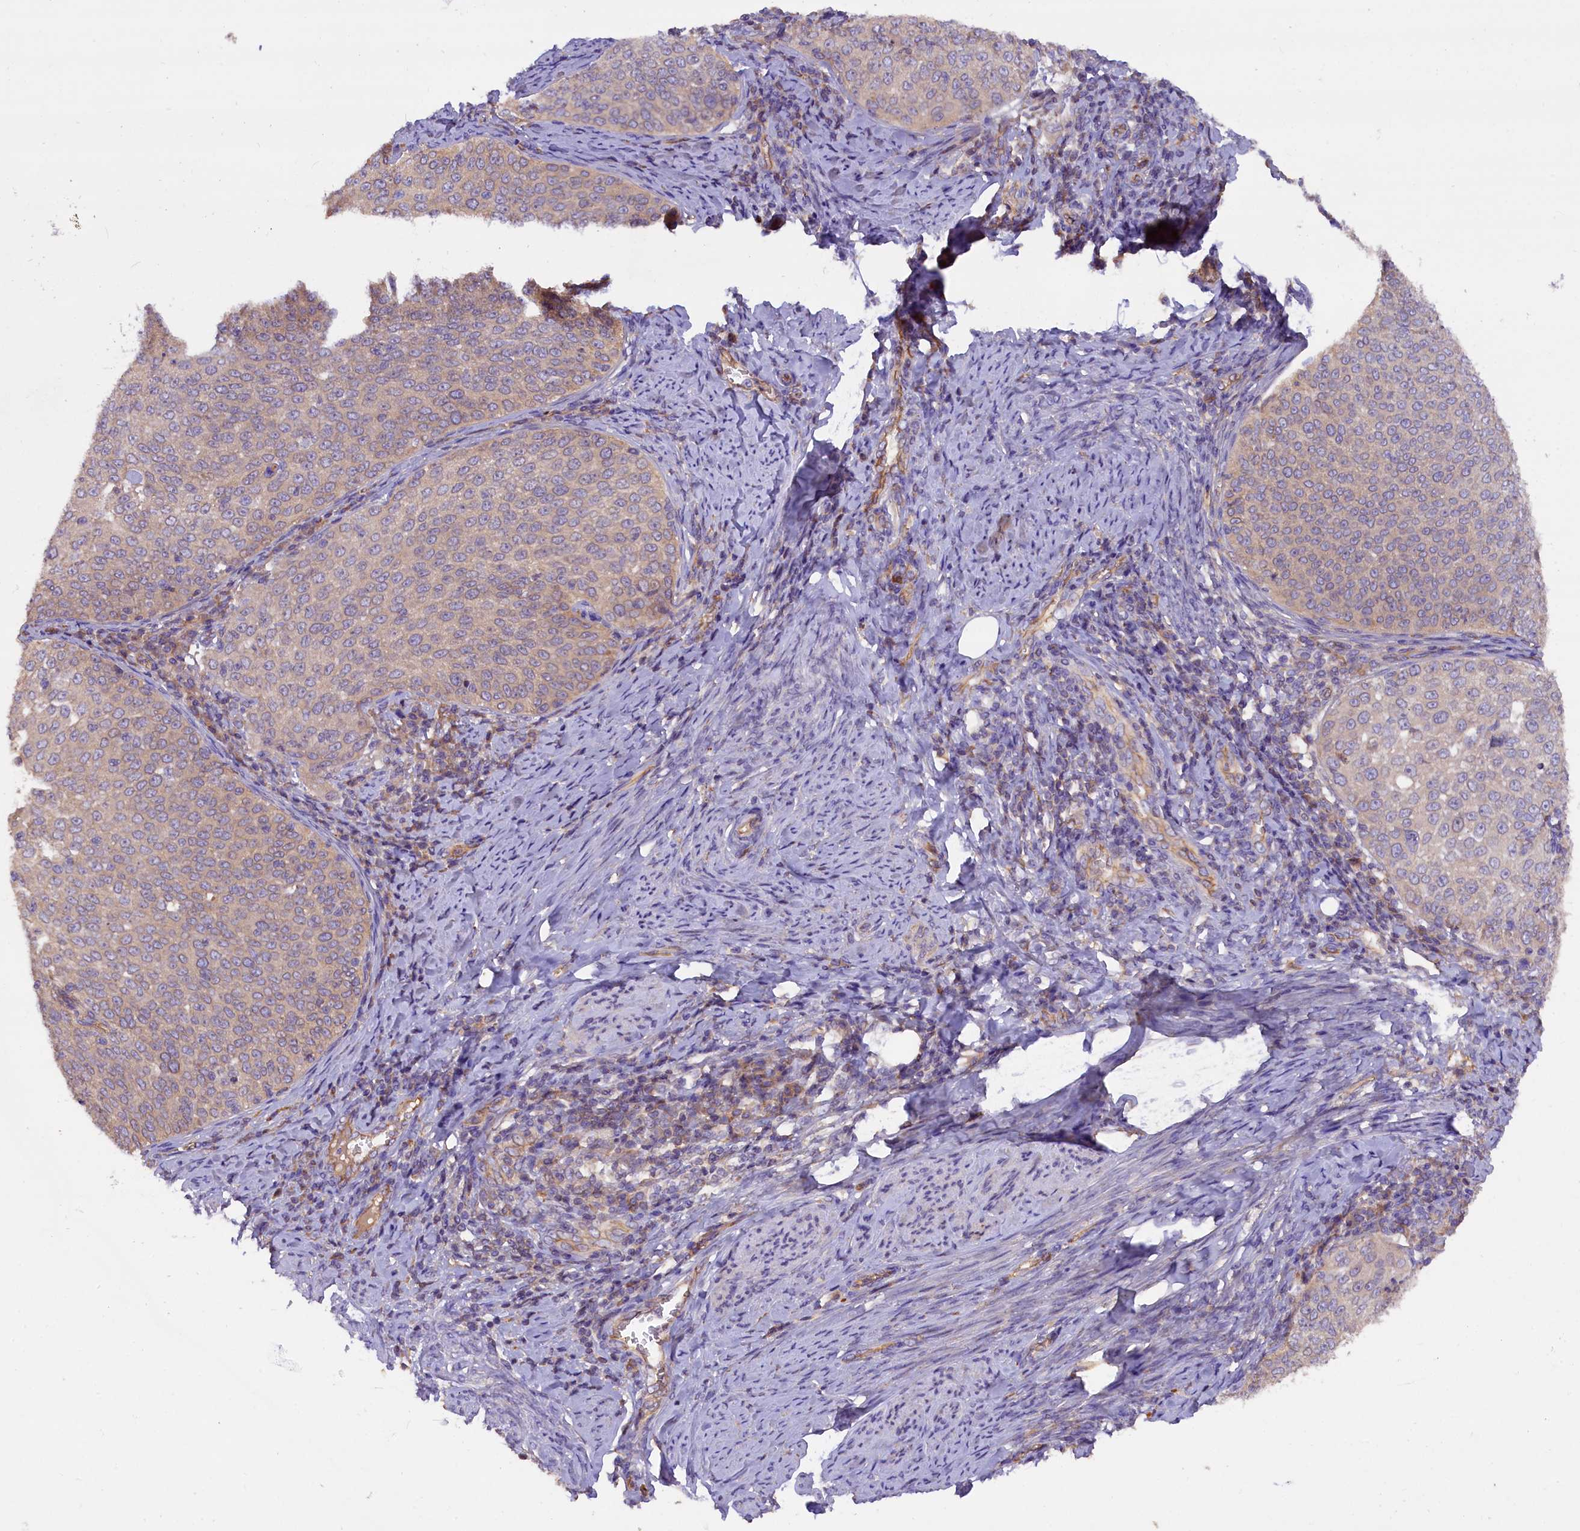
{"staining": {"intensity": "weak", "quantity": "25%-75%", "location": "cytoplasmic/membranous"}, "tissue": "cervical cancer", "cell_type": "Tumor cells", "image_type": "cancer", "snomed": [{"axis": "morphology", "description": "Squamous cell carcinoma, NOS"}, {"axis": "topography", "description": "Cervix"}], "caption": "A brown stain labels weak cytoplasmic/membranous expression of a protein in human cervical squamous cell carcinoma tumor cells. The protein is shown in brown color, while the nuclei are stained blue.", "gene": "ERMARD", "patient": {"sex": "female", "age": 57}}